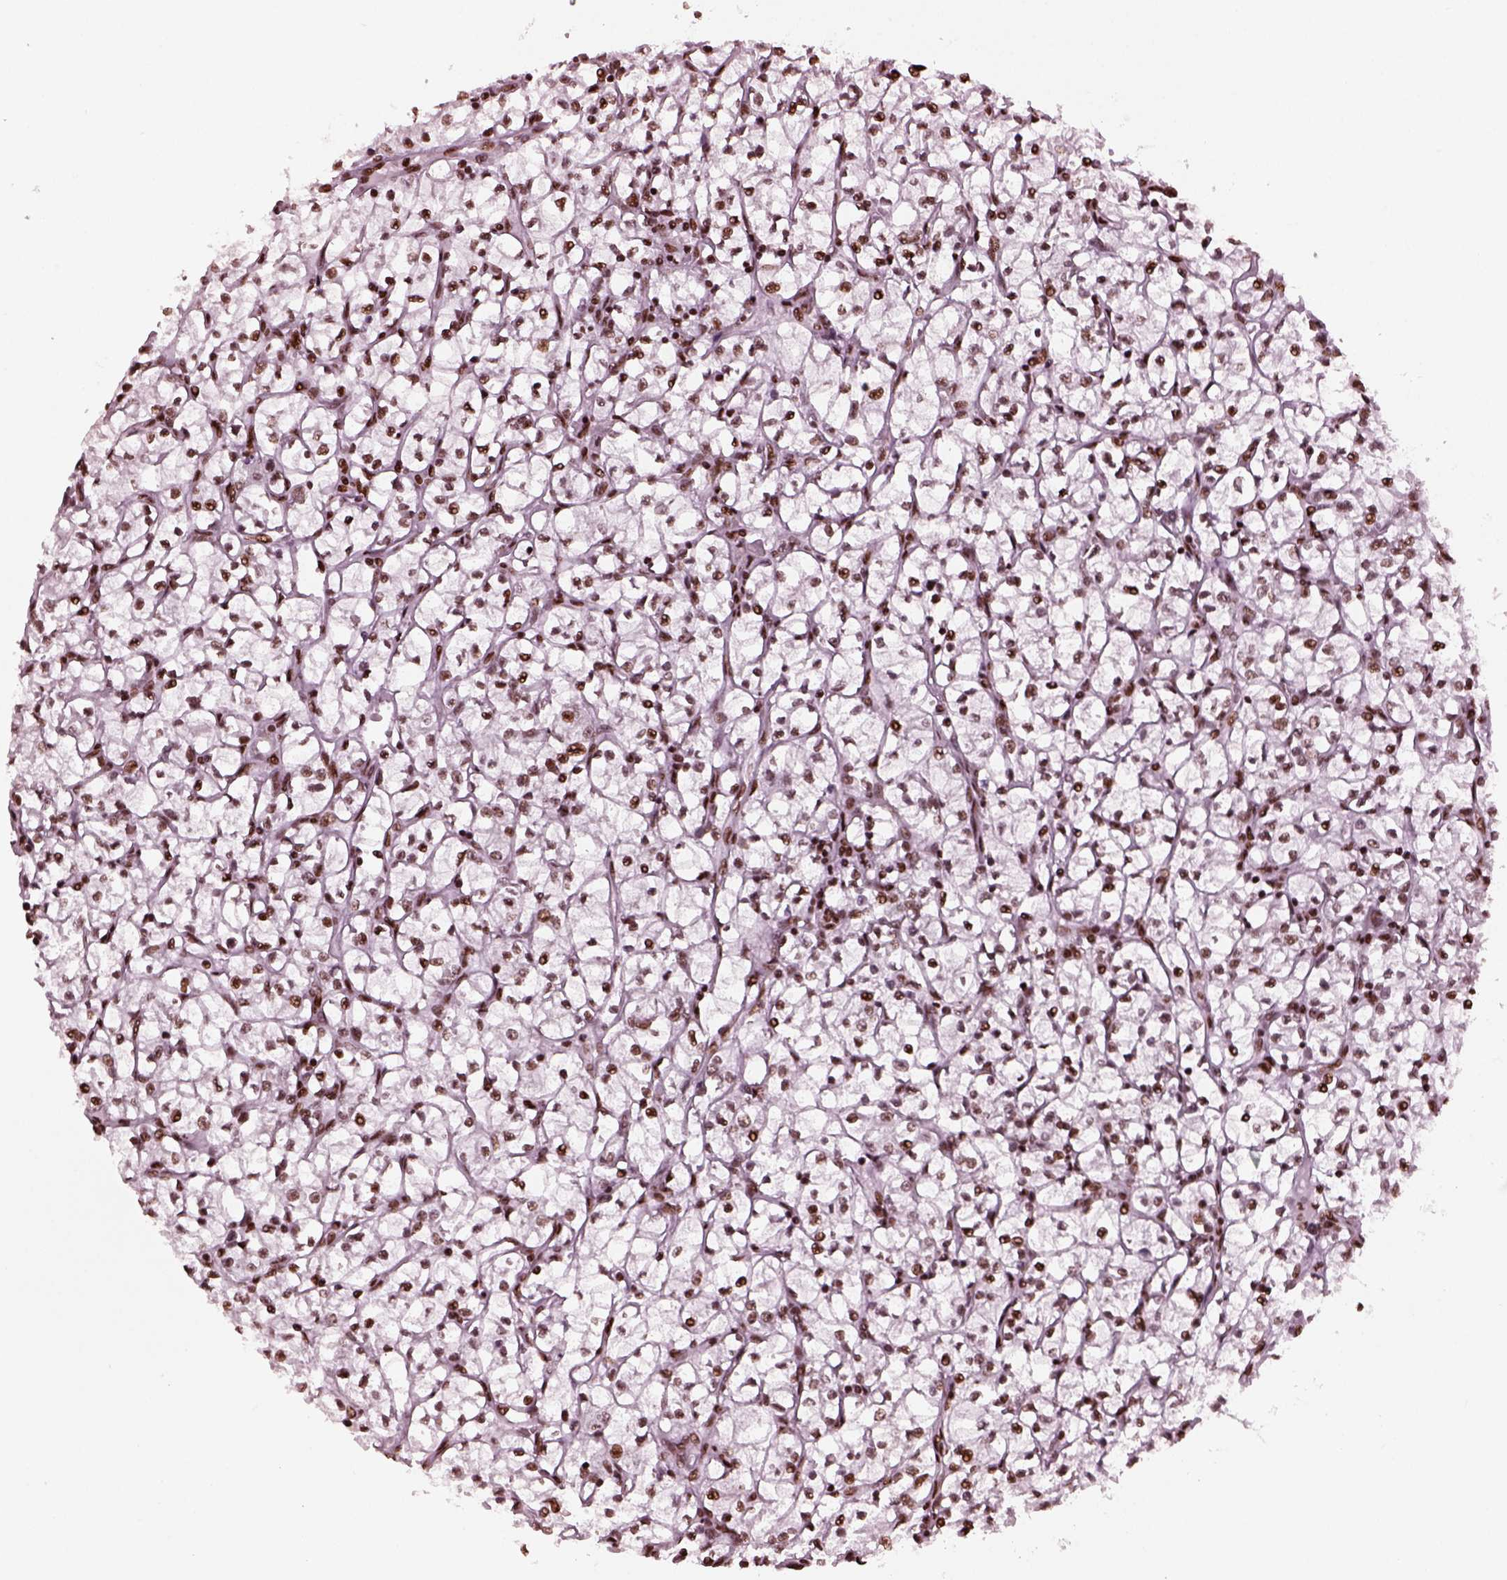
{"staining": {"intensity": "strong", "quantity": ">75%", "location": "nuclear"}, "tissue": "renal cancer", "cell_type": "Tumor cells", "image_type": "cancer", "snomed": [{"axis": "morphology", "description": "Adenocarcinoma, NOS"}, {"axis": "topography", "description": "Kidney"}], "caption": "Renal cancer (adenocarcinoma) stained for a protein displays strong nuclear positivity in tumor cells.", "gene": "CBFA2T3", "patient": {"sex": "female", "age": 64}}